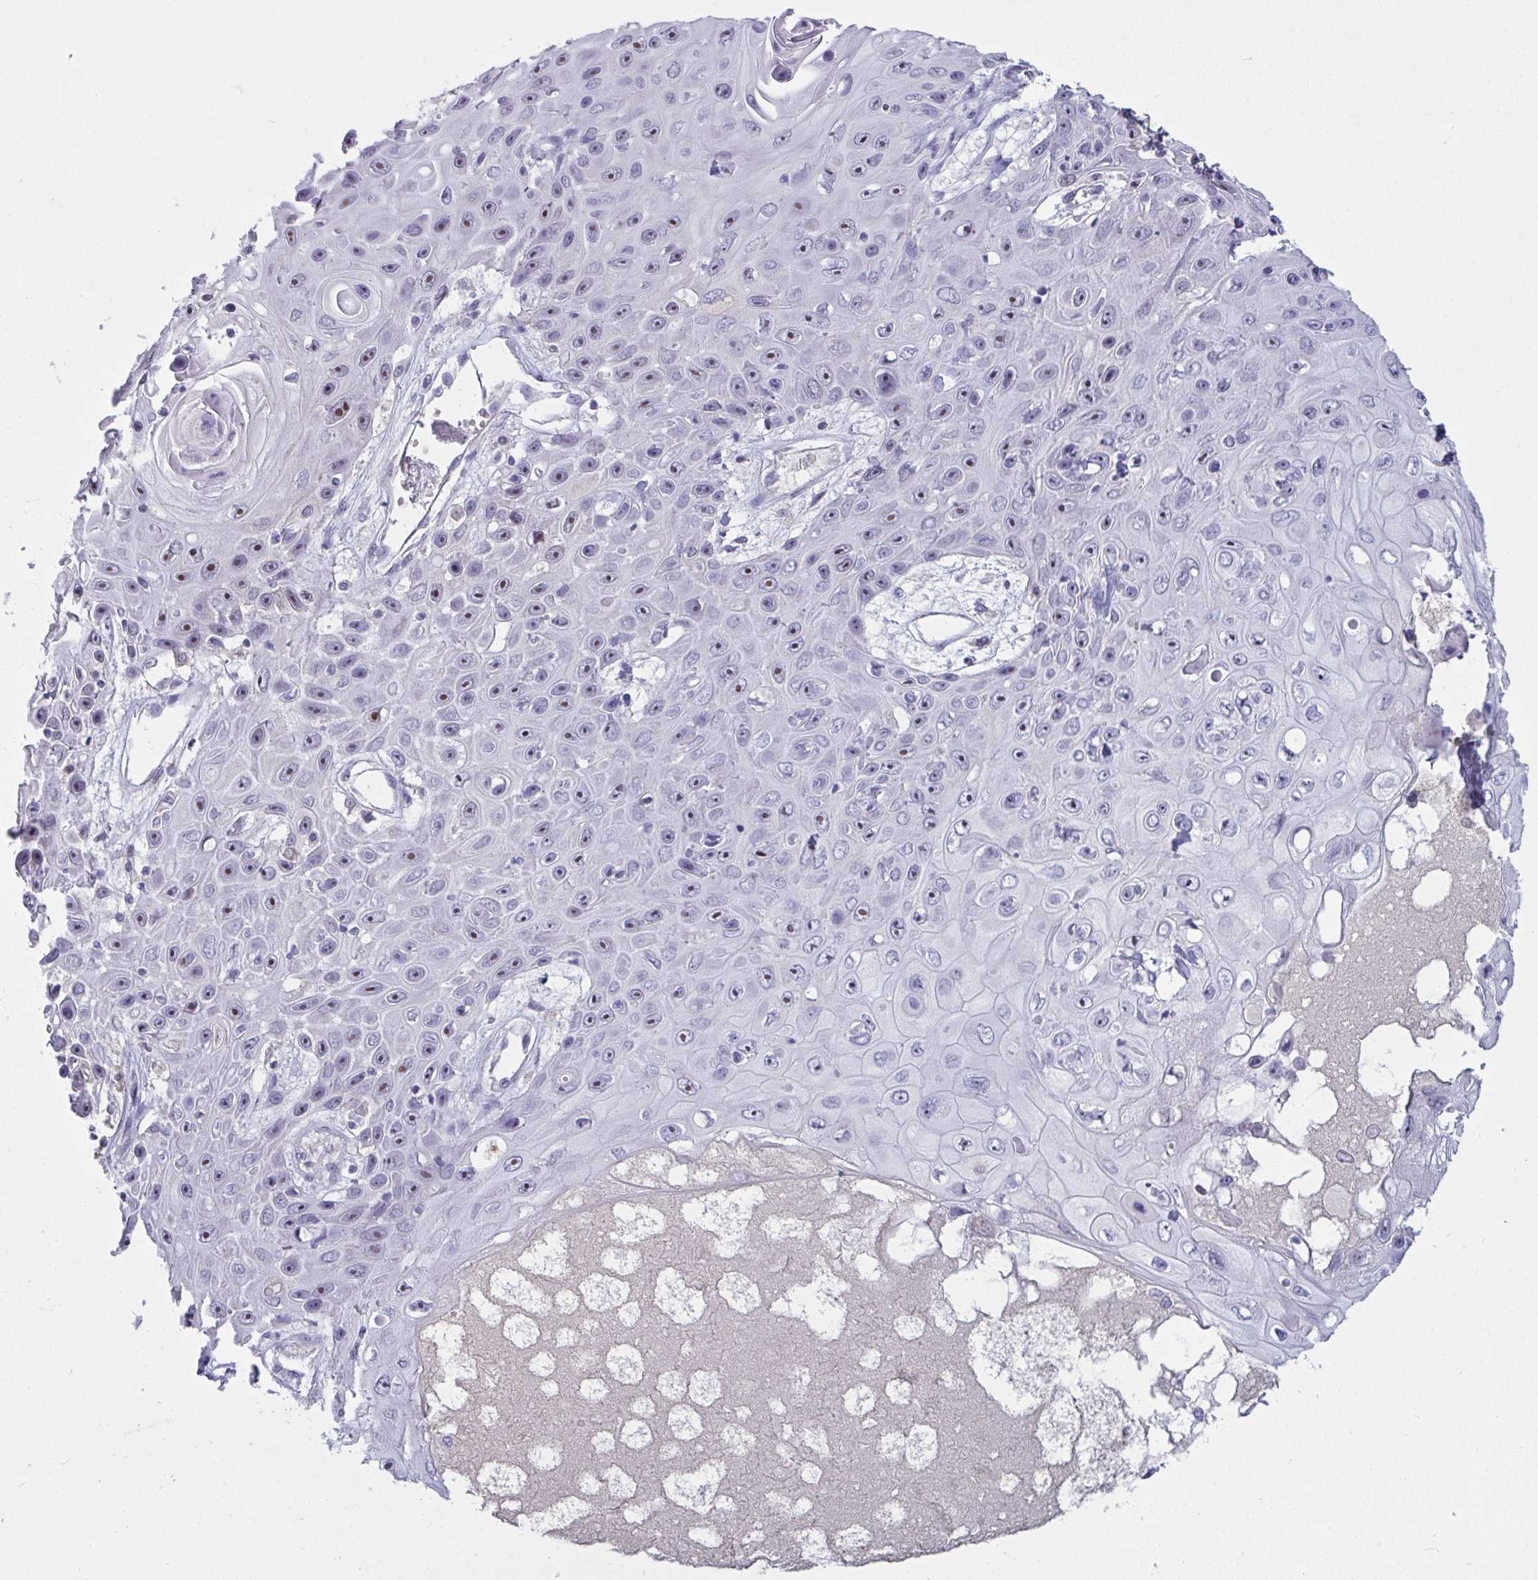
{"staining": {"intensity": "moderate", "quantity": "<25%", "location": "nuclear"}, "tissue": "skin cancer", "cell_type": "Tumor cells", "image_type": "cancer", "snomed": [{"axis": "morphology", "description": "Squamous cell carcinoma, NOS"}, {"axis": "topography", "description": "Skin"}], "caption": "Protein expression analysis of human squamous cell carcinoma (skin) reveals moderate nuclear staining in about <25% of tumor cells. (IHC, brightfield microscopy, high magnification).", "gene": "MYC", "patient": {"sex": "male", "age": 82}}